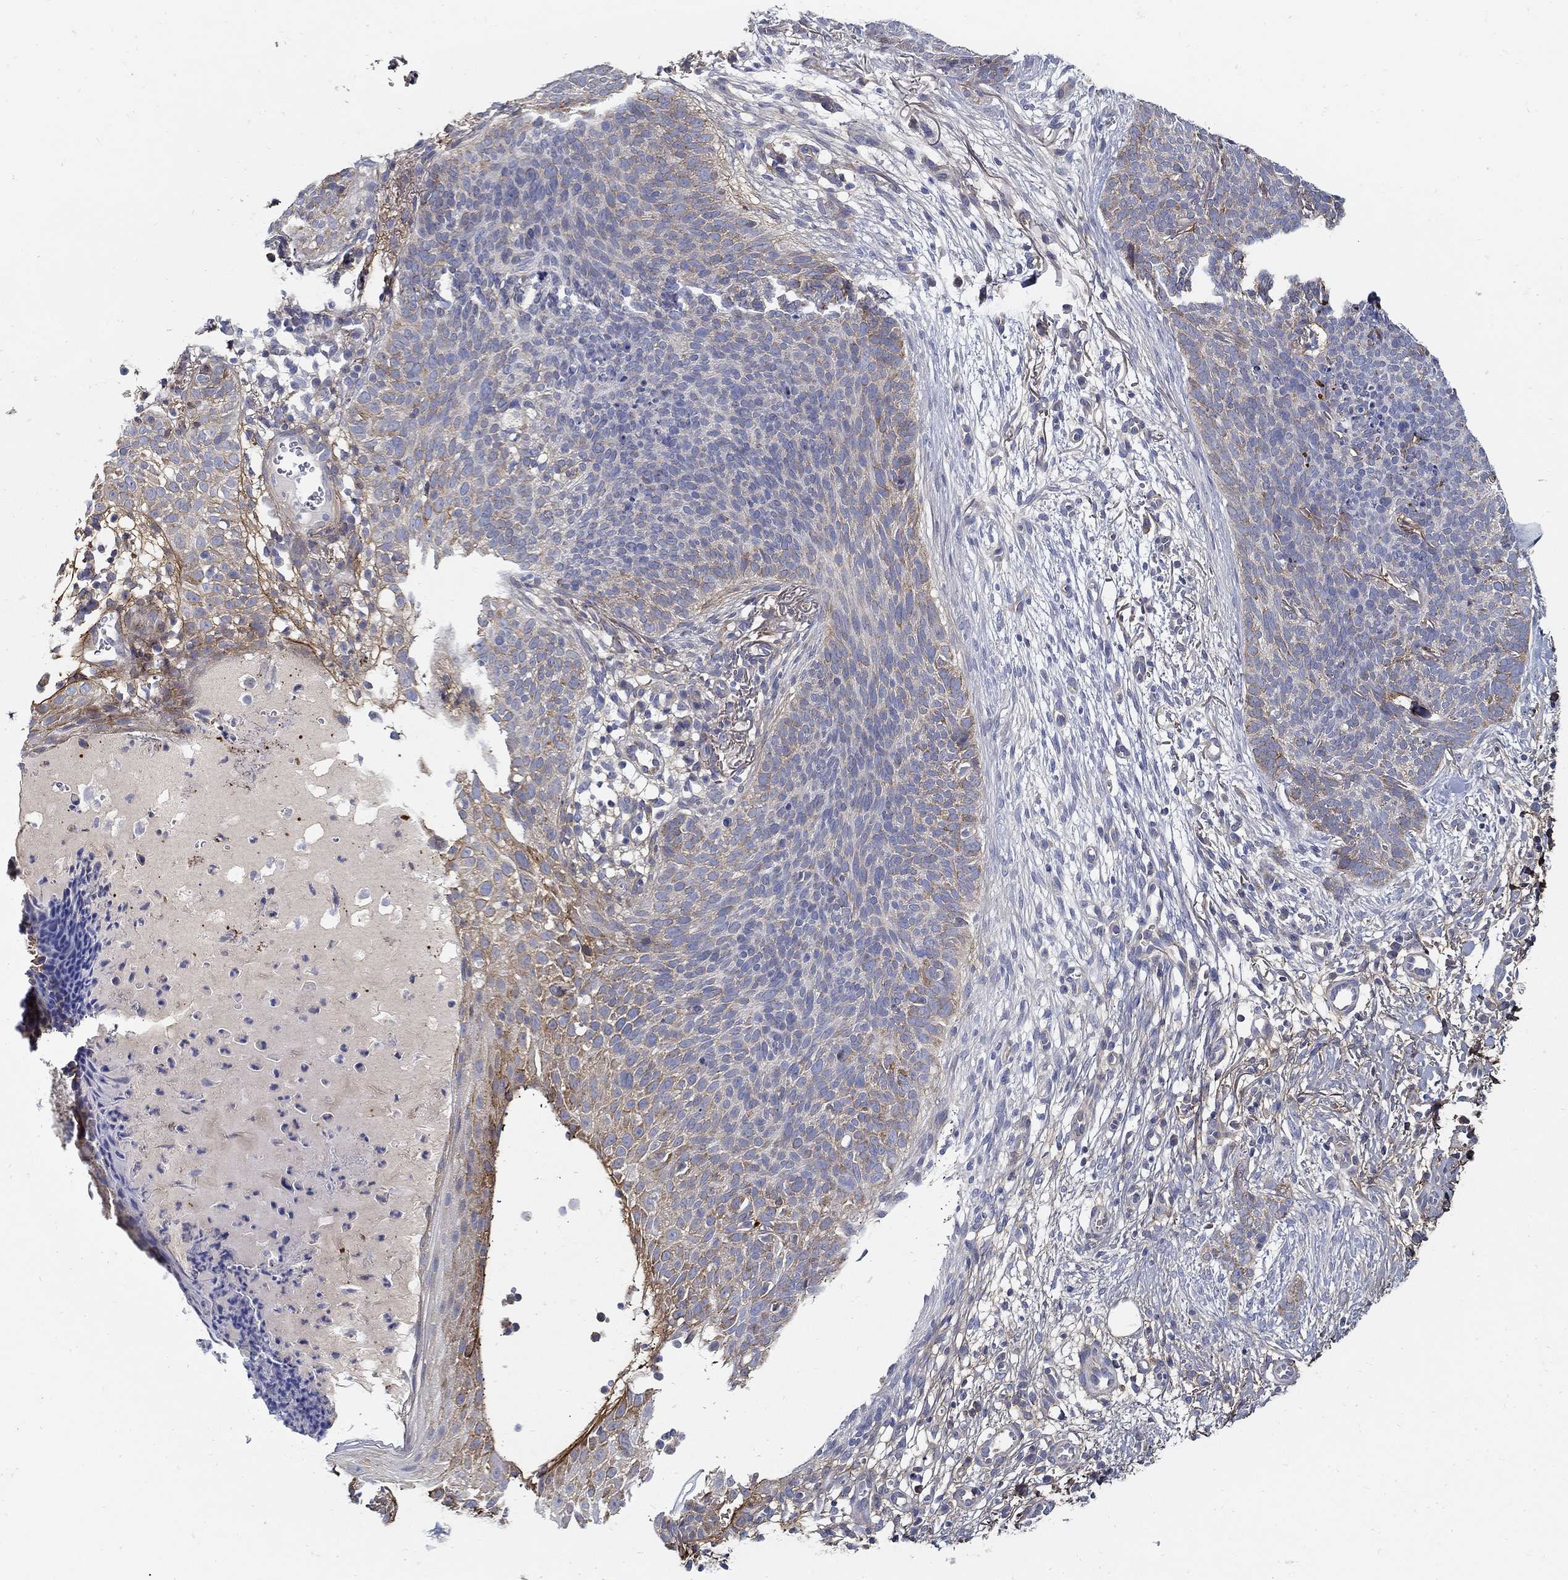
{"staining": {"intensity": "moderate", "quantity": "<25%", "location": "cytoplasmic/membranous"}, "tissue": "skin cancer", "cell_type": "Tumor cells", "image_type": "cancer", "snomed": [{"axis": "morphology", "description": "Basal cell carcinoma"}, {"axis": "topography", "description": "Skin"}], "caption": "Immunohistochemistry micrograph of basal cell carcinoma (skin) stained for a protein (brown), which exhibits low levels of moderate cytoplasmic/membranous positivity in approximately <25% of tumor cells.", "gene": "TGFBI", "patient": {"sex": "male", "age": 64}}